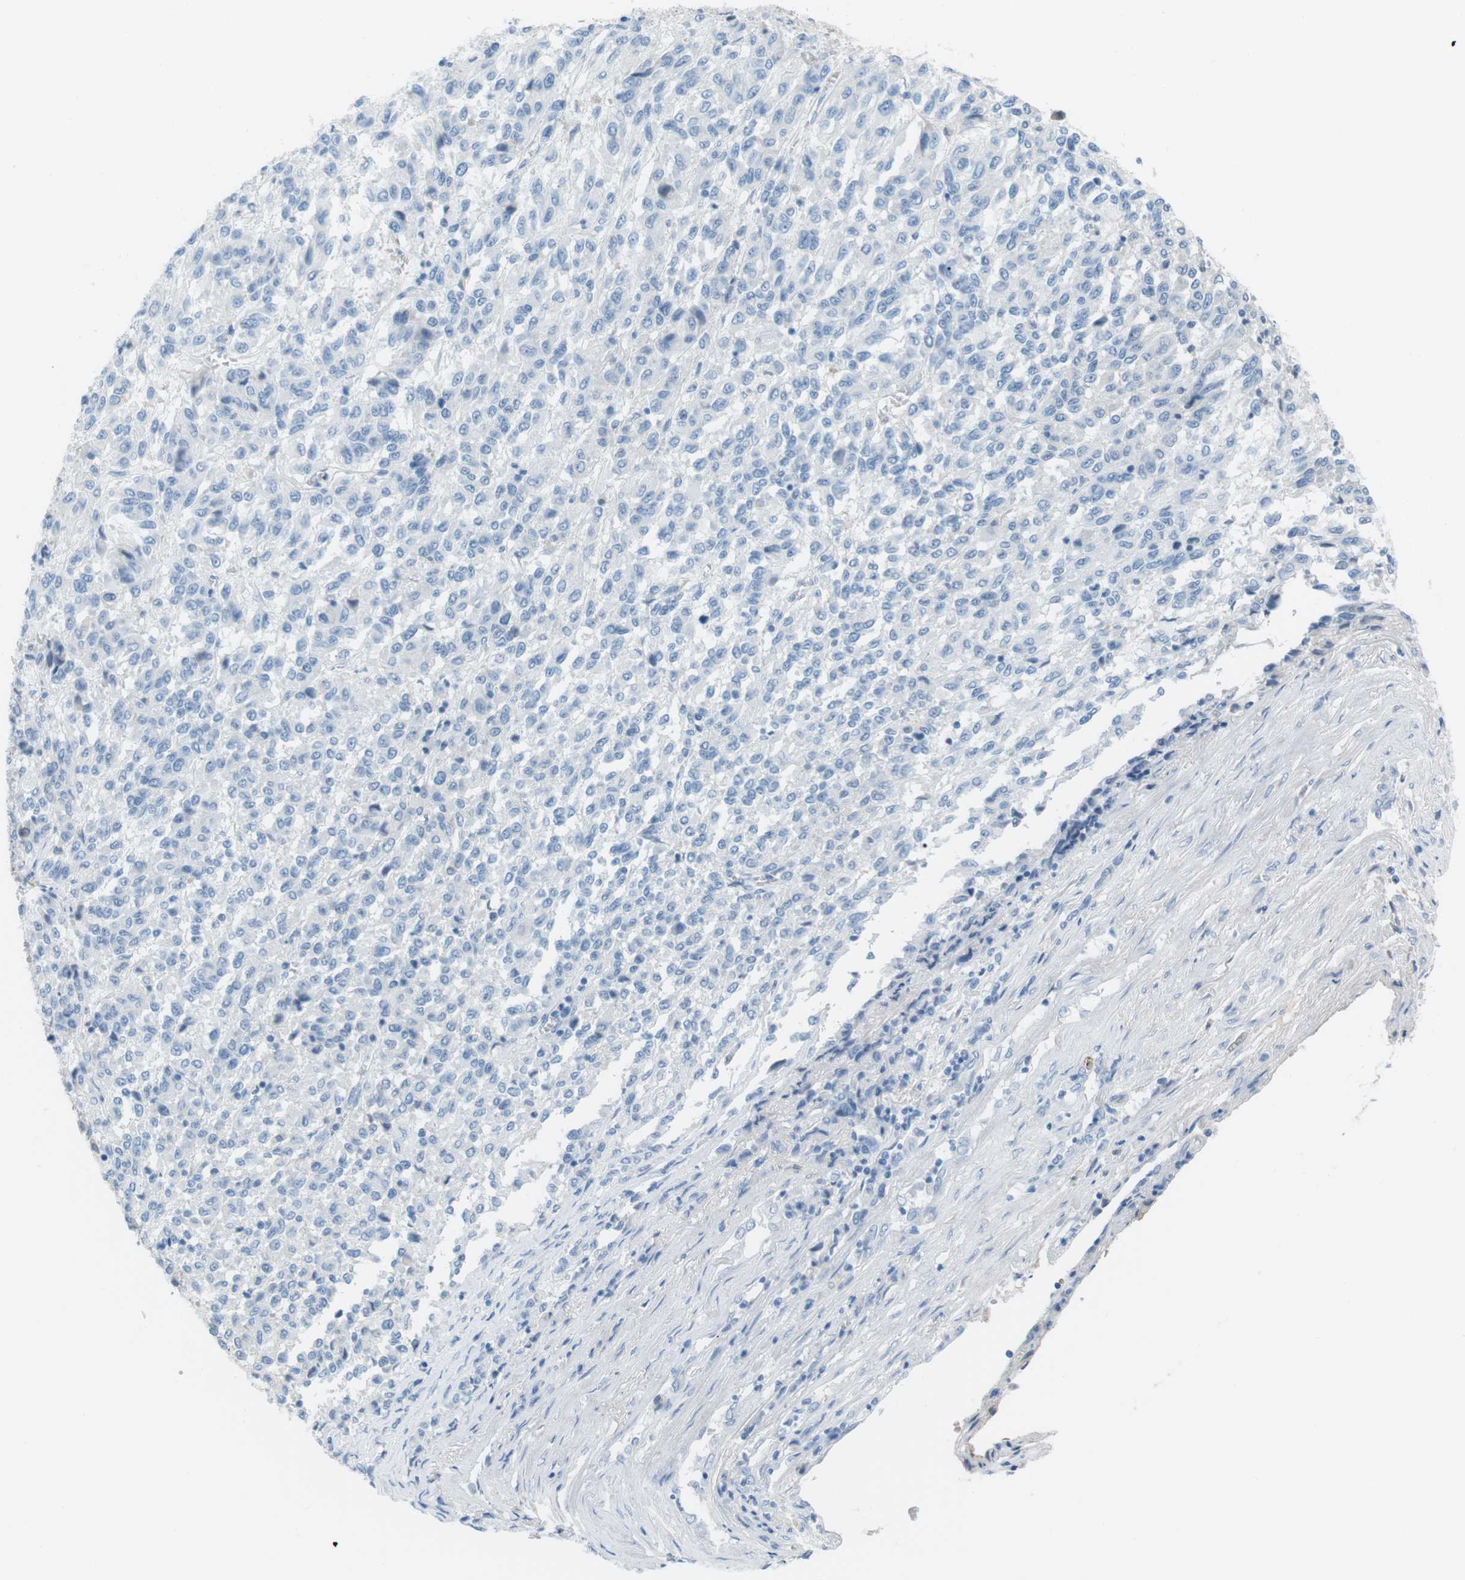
{"staining": {"intensity": "negative", "quantity": "none", "location": "none"}, "tissue": "melanoma", "cell_type": "Tumor cells", "image_type": "cancer", "snomed": [{"axis": "morphology", "description": "Malignant melanoma, Metastatic site"}, {"axis": "topography", "description": "Lung"}], "caption": "This is a micrograph of IHC staining of malignant melanoma (metastatic site), which shows no expression in tumor cells. (DAB (3,3'-diaminobenzidine) IHC visualized using brightfield microscopy, high magnification).", "gene": "AZGP1", "patient": {"sex": "male", "age": 64}}